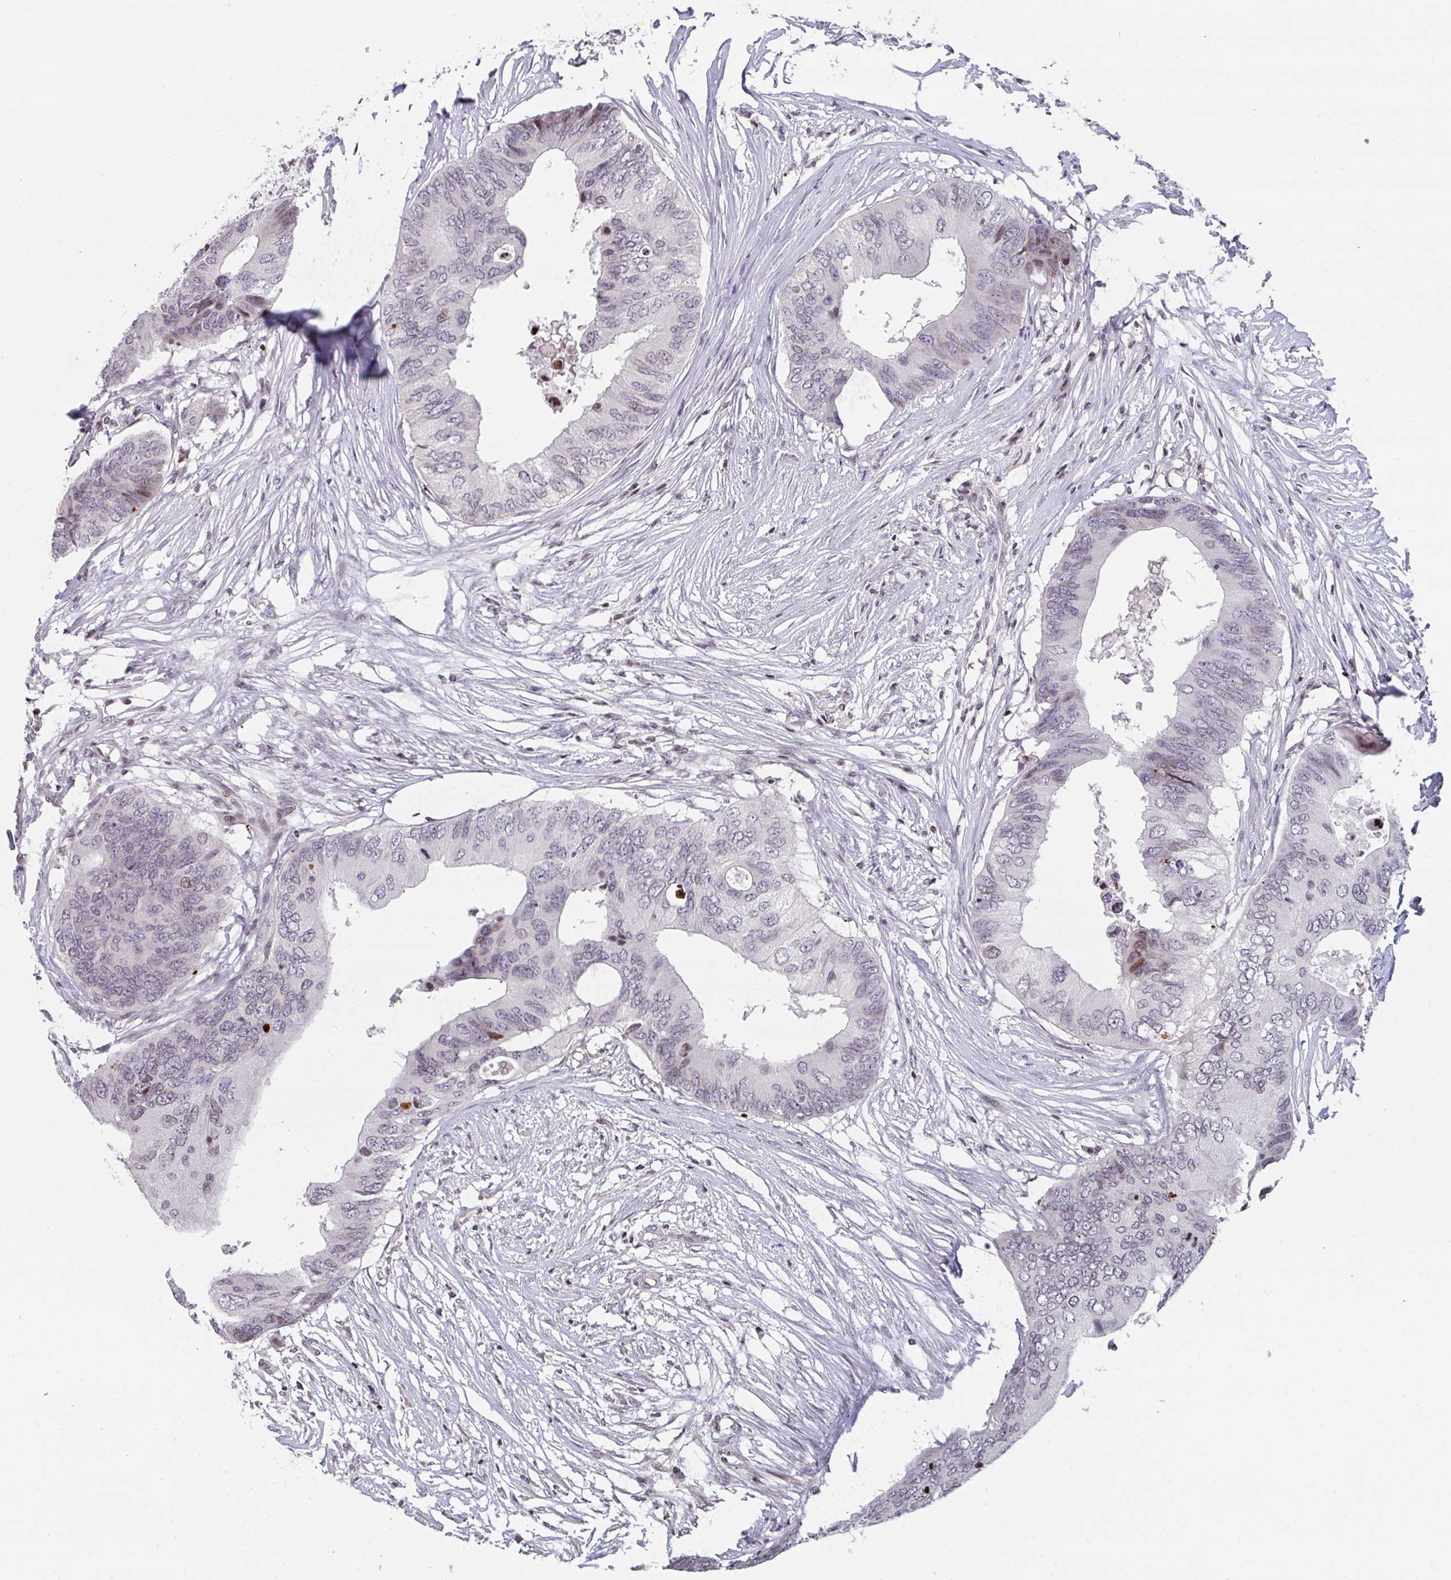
{"staining": {"intensity": "moderate", "quantity": "<25%", "location": "nuclear"}, "tissue": "colorectal cancer", "cell_type": "Tumor cells", "image_type": "cancer", "snomed": [{"axis": "morphology", "description": "Adenocarcinoma, NOS"}, {"axis": "topography", "description": "Colon"}], "caption": "Protein expression by IHC demonstrates moderate nuclear expression in about <25% of tumor cells in colorectal cancer.", "gene": "PCDHB8", "patient": {"sex": "male", "age": 71}}